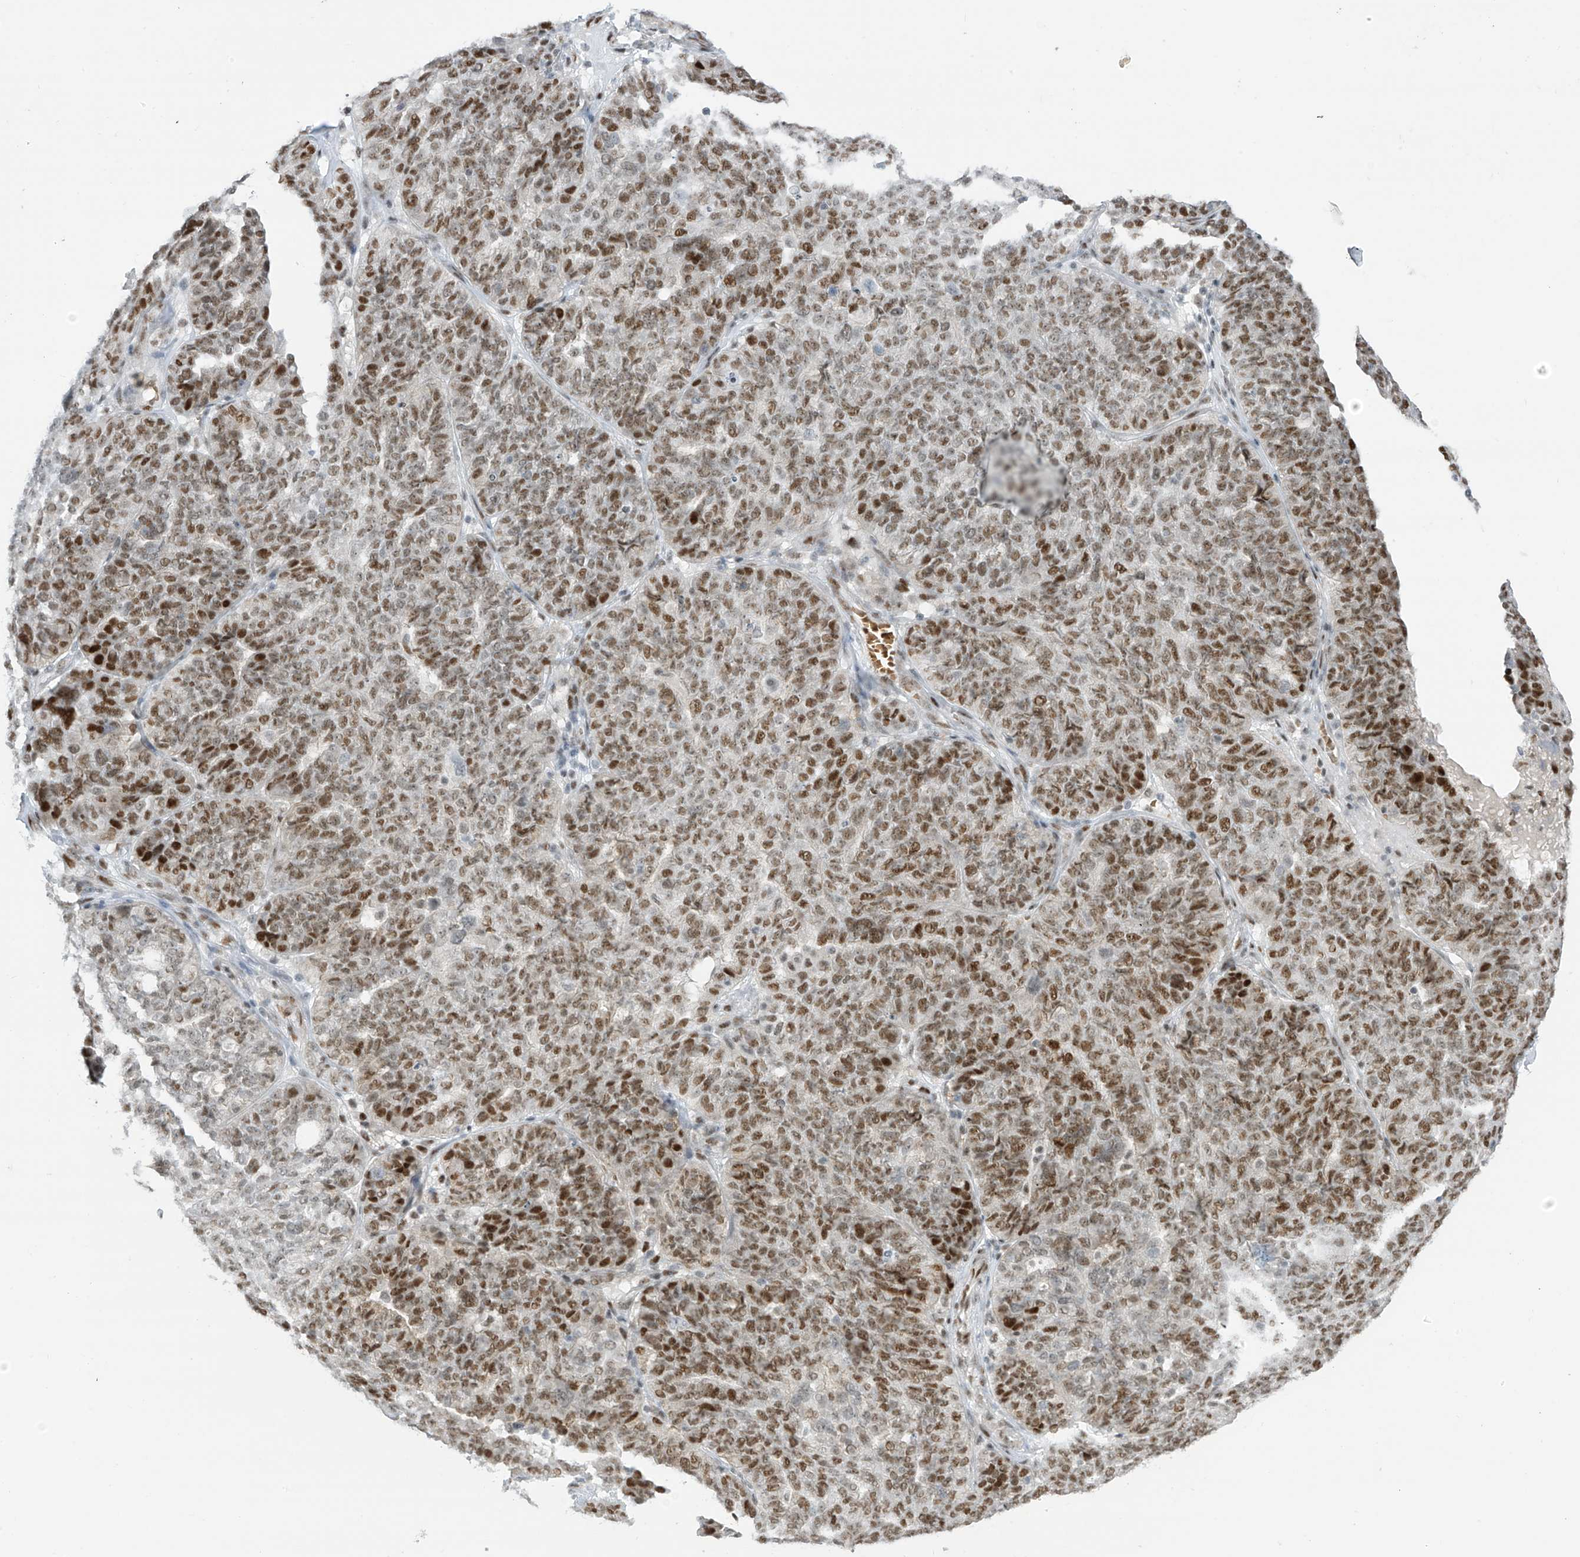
{"staining": {"intensity": "moderate", "quantity": ">75%", "location": "nuclear"}, "tissue": "ovarian cancer", "cell_type": "Tumor cells", "image_type": "cancer", "snomed": [{"axis": "morphology", "description": "Cystadenocarcinoma, serous, NOS"}, {"axis": "topography", "description": "Ovary"}], "caption": "Immunohistochemical staining of serous cystadenocarcinoma (ovarian) shows medium levels of moderate nuclear staining in approximately >75% of tumor cells. The protein is shown in brown color, while the nuclei are stained blue.", "gene": "ZCWPW2", "patient": {"sex": "female", "age": 59}}